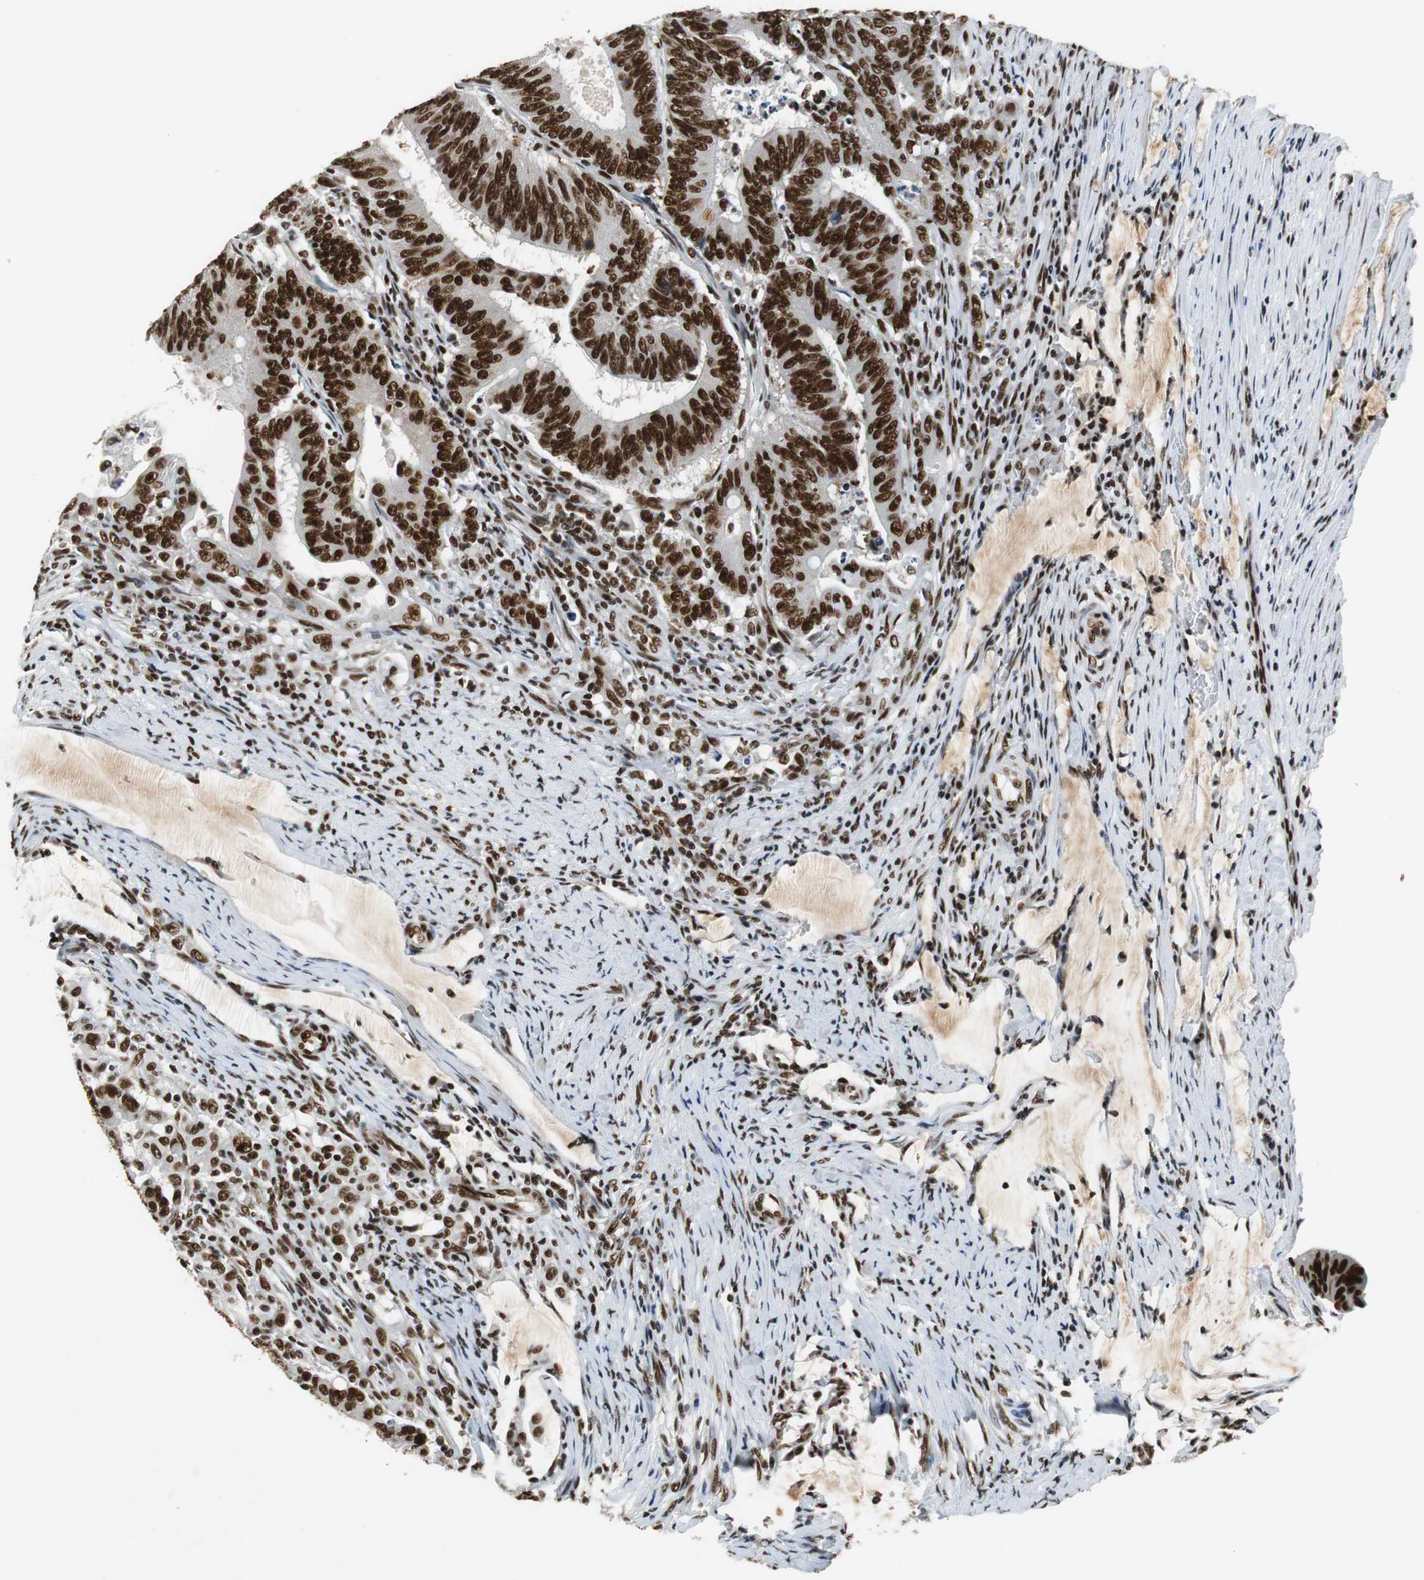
{"staining": {"intensity": "strong", "quantity": ">75%", "location": "nuclear"}, "tissue": "colorectal cancer", "cell_type": "Tumor cells", "image_type": "cancer", "snomed": [{"axis": "morphology", "description": "Adenocarcinoma, NOS"}, {"axis": "topography", "description": "Colon"}], "caption": "This histopathology image shows colorectal cancer (adenocarcinoma) stained with immunohistochemistry (IHC) to label a protein in brown. The nuclear of tumor cells show strong positivity for the protein. Nuclei are counter-stained blue.", "gene": "PRKDC", "patient": {"sex": "male", "age": 45}}